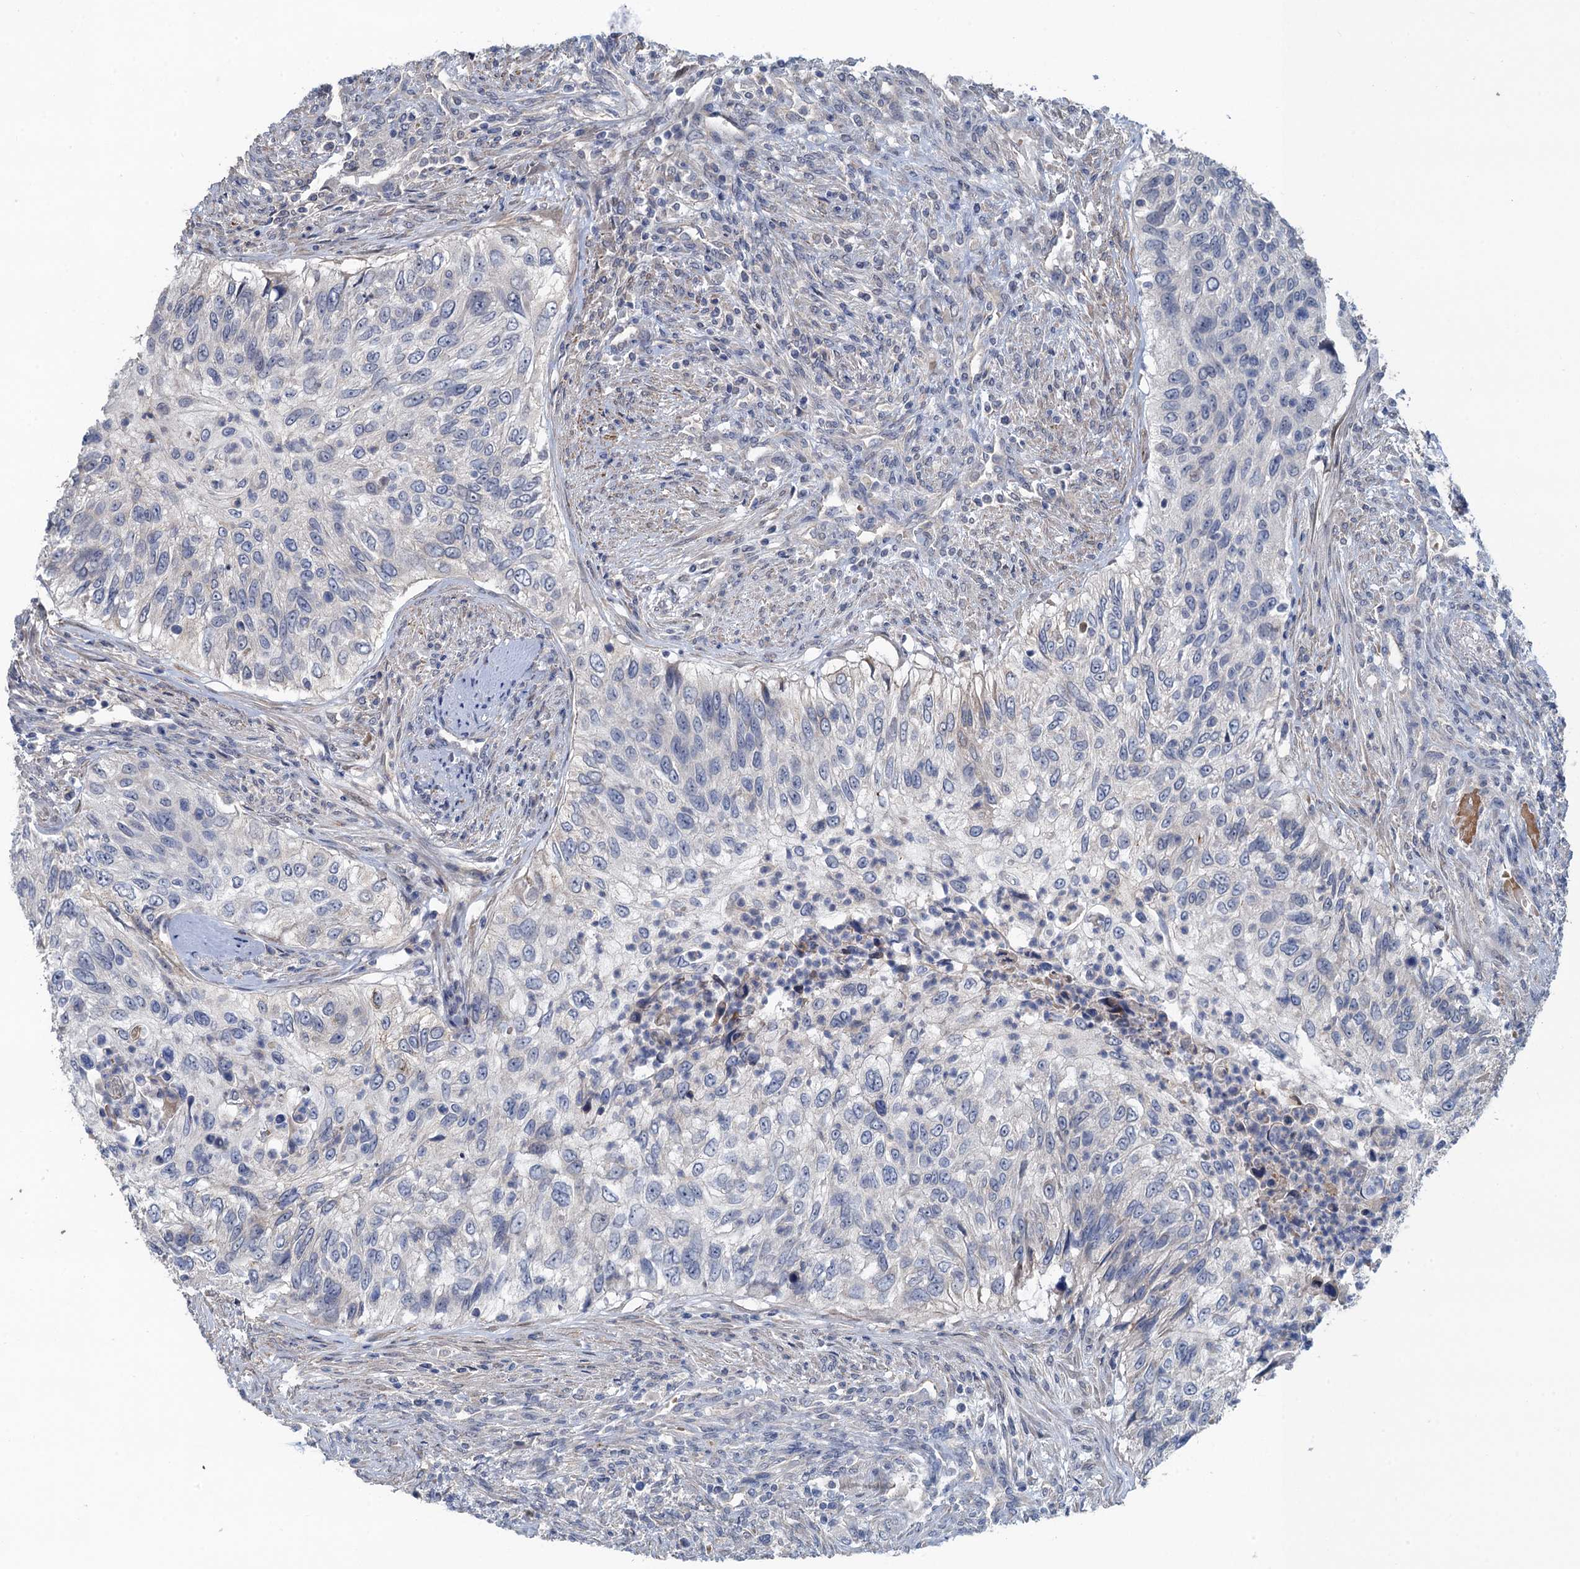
{"staining": {"intensity": "negative", "quantity": "none", "location": "none"}, "tissue": "urothelial cancer", "cell_type": "Tumor cells", "image_type": "cancer", "snomed": [{"axis": "morphology", "description": "Urothelial carcinoma, High grade"}, {"axis": "topography", "description": "Urinary bladder"}], "caption": "High-grade urothelial carcinoma was stained to show a protein in brown. There is no significant positivity in tumor cells.", "gene": "MYO16", "patient": {"sex": "female", "age": 60}}